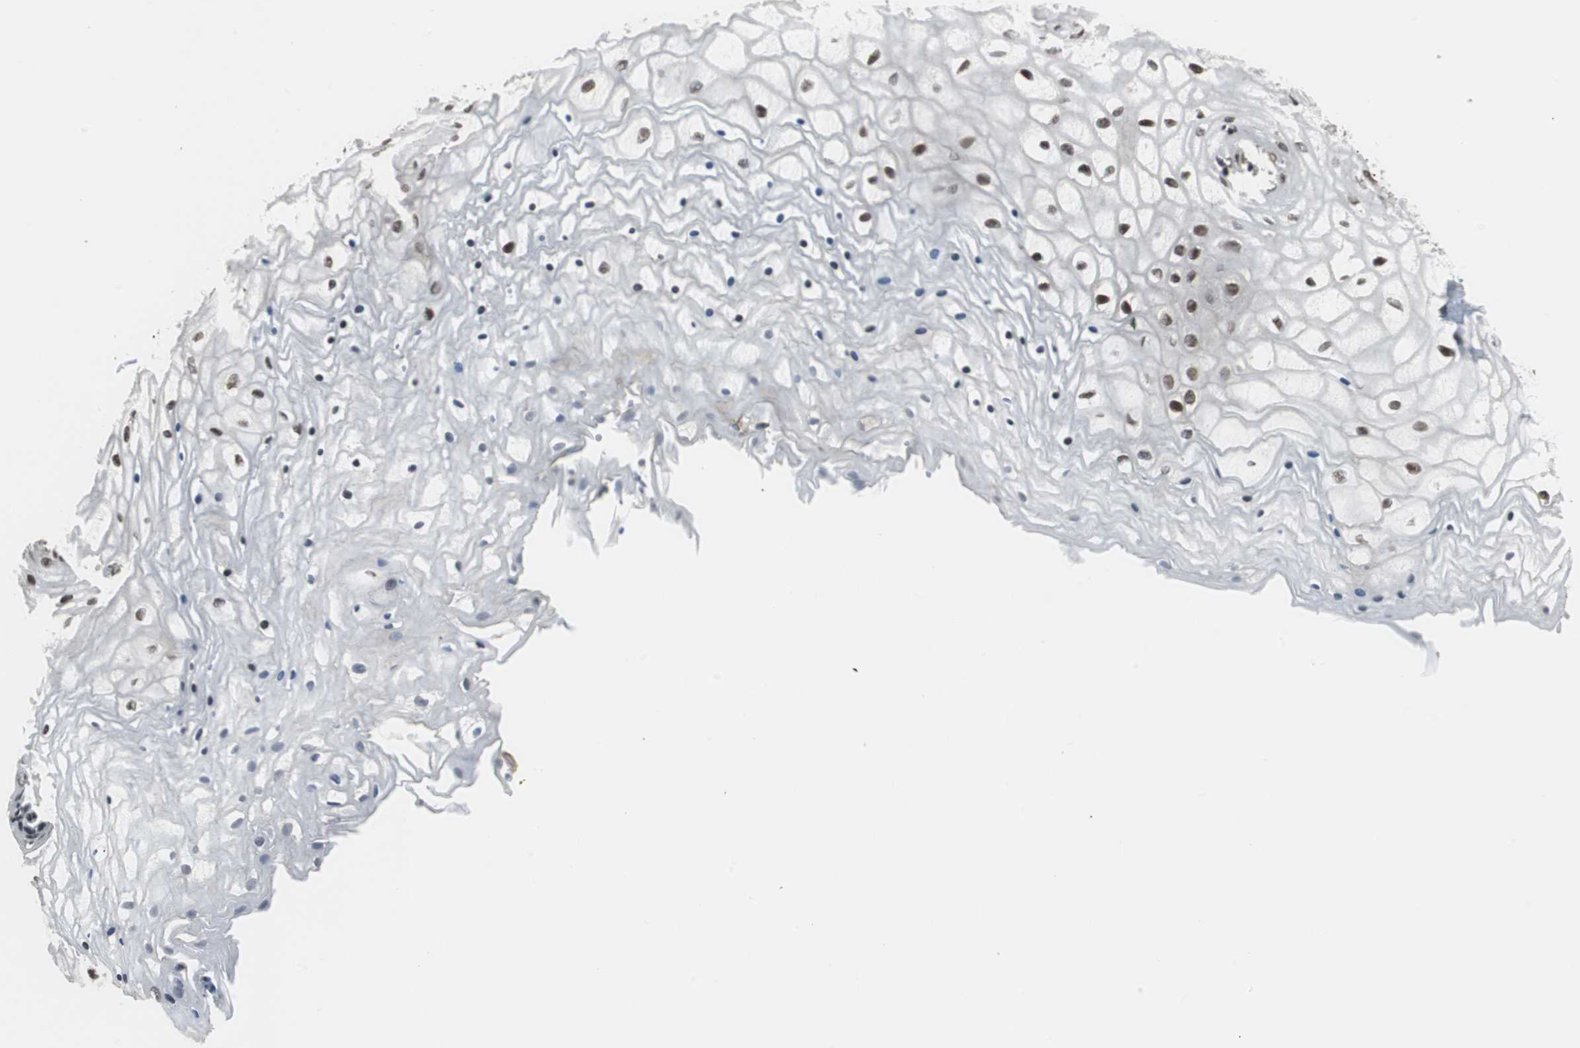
{"staining": {"intensity": "strong", "quantity": ">75%", "location": "nuclear"}, "tissue": "vagina", "cell_type": "Squamous epithelial cells", "image_type": "normal", "snomed": [{"axis": "morphology", "description": "Normal tissue, NOS"}, {"axis": "topography", "description": "Vagina"}], "caption": "Immunohistochemistry (IHC) micrograph of unremarkable vagina stained for a protein (brown), which exhibits high levels of strong nuclear staining in approximately >75% of squamous epithelial cells.", "gene": "CDK9", "patient": {"sex": "female", "age": 34}}